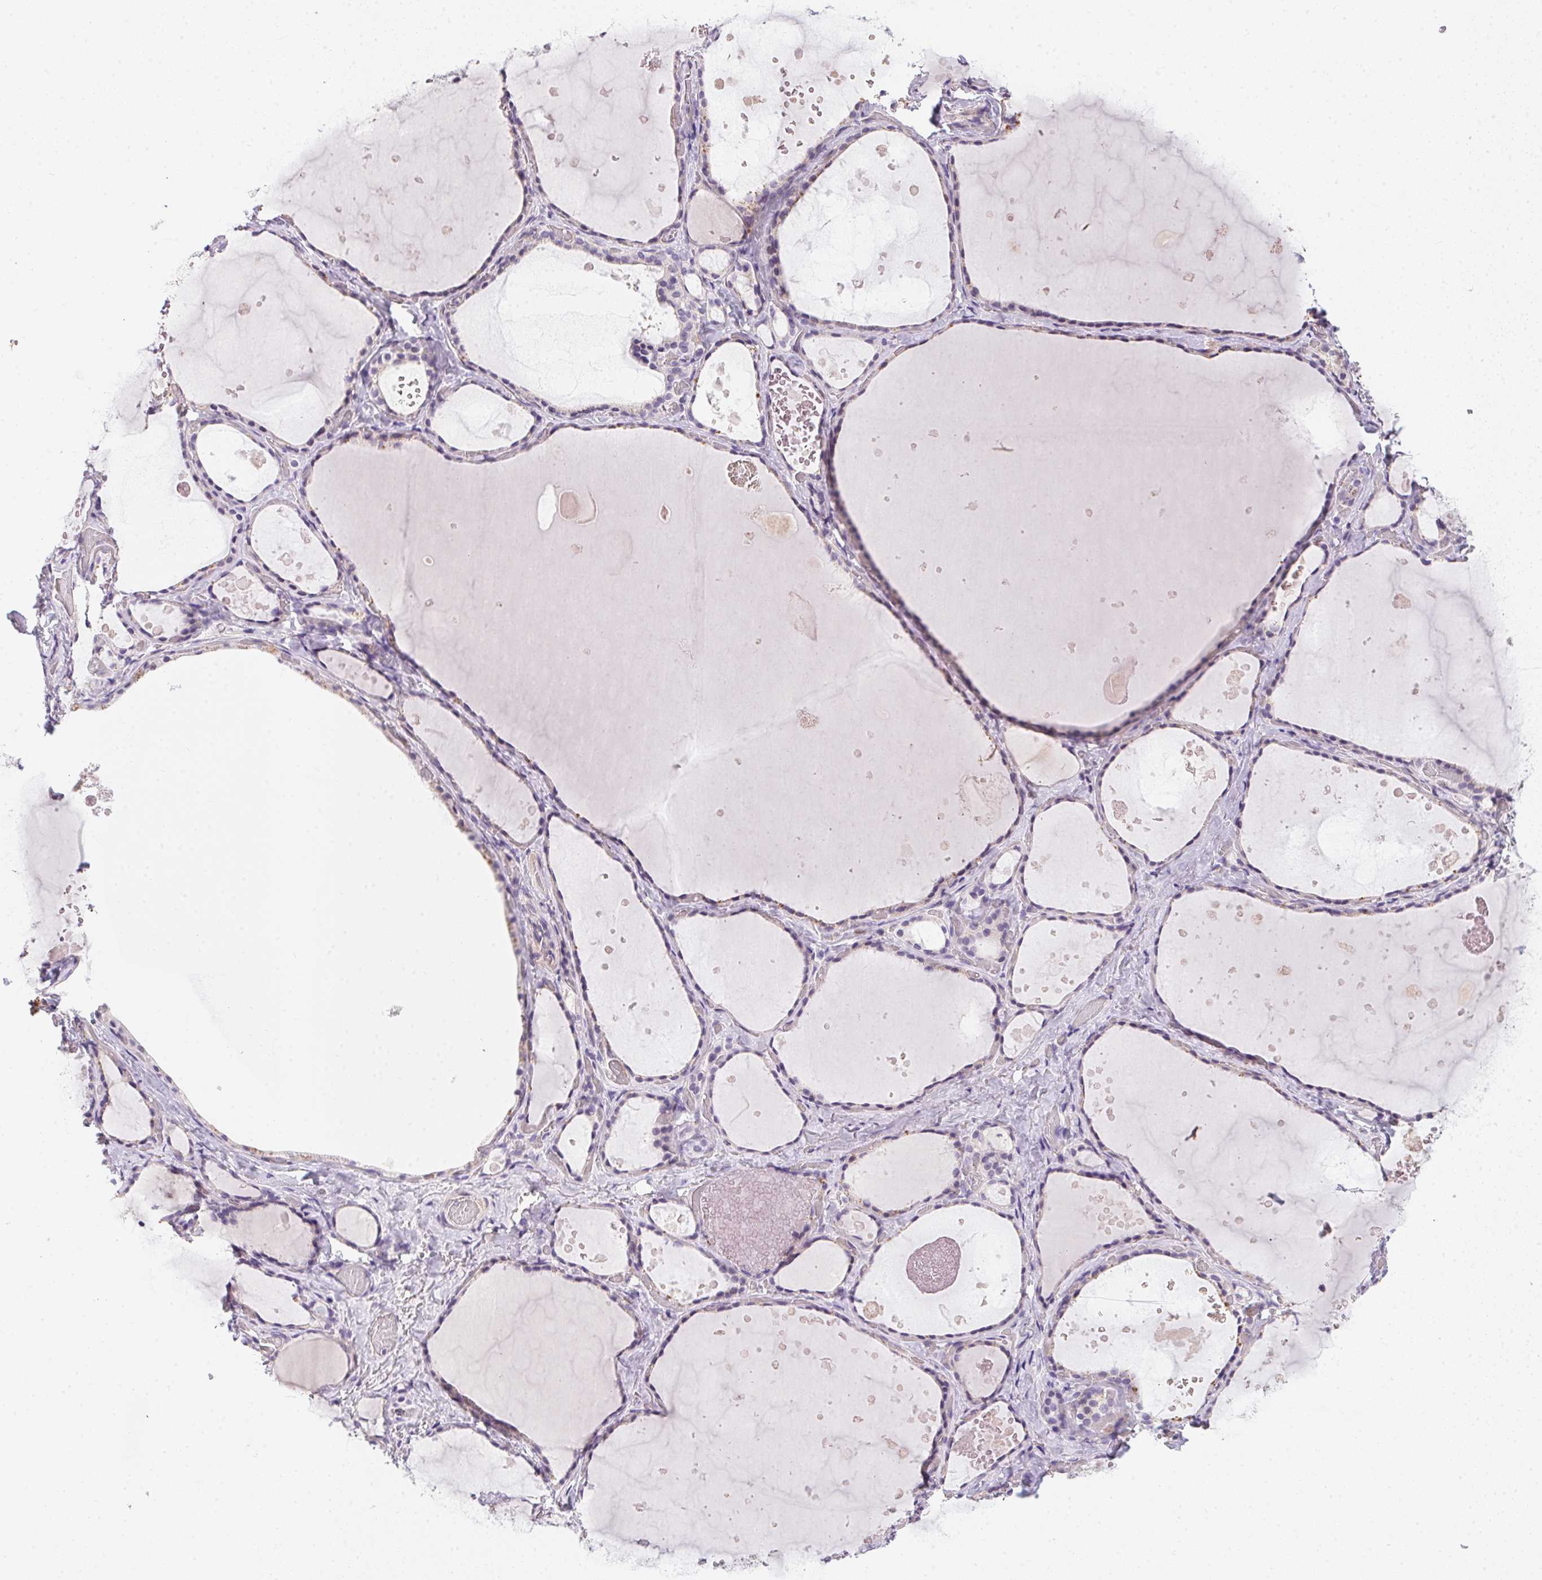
{"staining": {"intensity": "negative", "quantity": "none", "location": "none"}, "tissue": "thyroid gland", "cell_type": "Glandular cells", "image_type": "normal", "snomed": [{"axis": "morphology", "description": "Normal tissue, NOS"}, {"axis": "topography", "description": "Thyroid gland"}], "caption": "DAB immunohistochemical staining of unremarkable thyroid gland shows no significant staining in glandular cells. (DAB immunohistochemistry with hematoxylin counter stain).", "gene": "HELLS", "patient": {"sex": "female", "age": 56}}